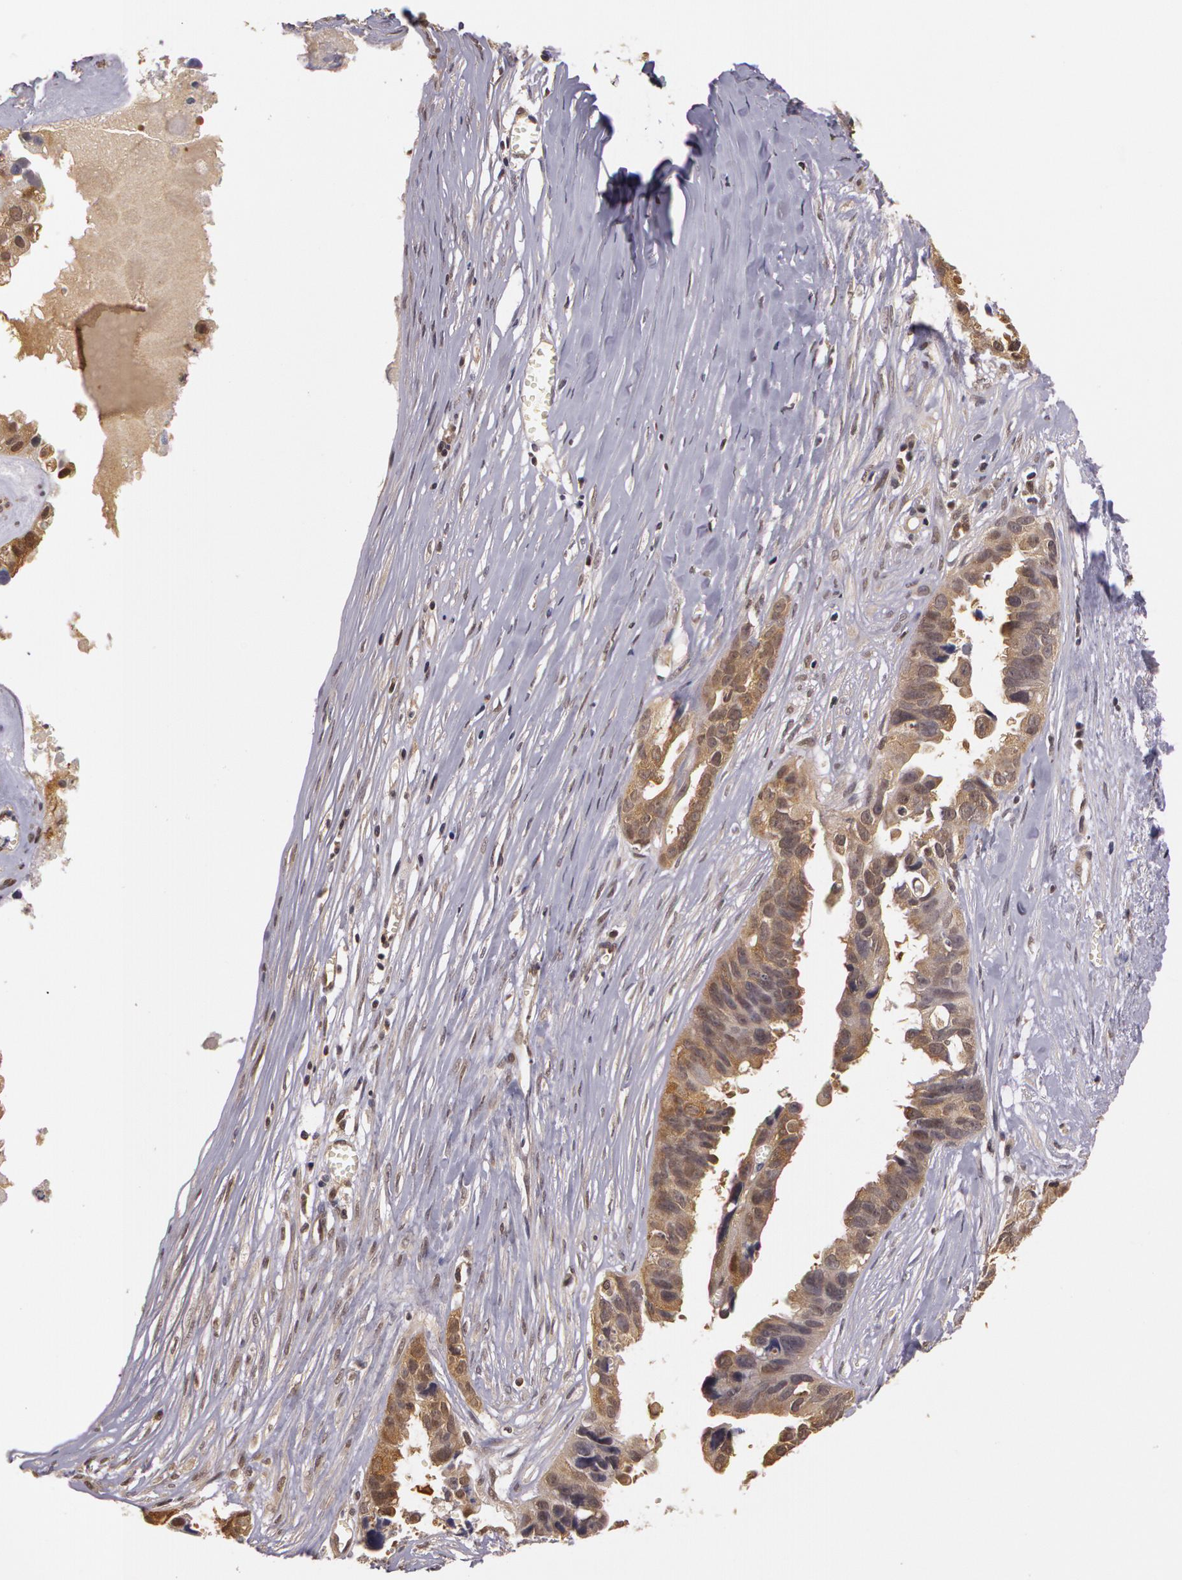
{"staining": {"intensity": "weak", "quantity": ">75%", "location": "cytoplasmic/membranous"}, "tissue": "ovarian cancer", "cell_type": "Tumor cells", "image_type": "cancer", "snomed": [{"axis": "morphology", "description": "Carcinoma, endometroid"}, {"axis": "topography", "description": "Ovary"}], "caption": "This micrograph displays ovarian endometroid carcinoma stained with immunohistochemistry to label a protein in brown. The cytoplasmic/membranous of tumor cells show weak positivity for the protein. Nuclei are counter-stained blue.", "gene": "AHSA1", "patient": {"sex": "female", "age": 85}}